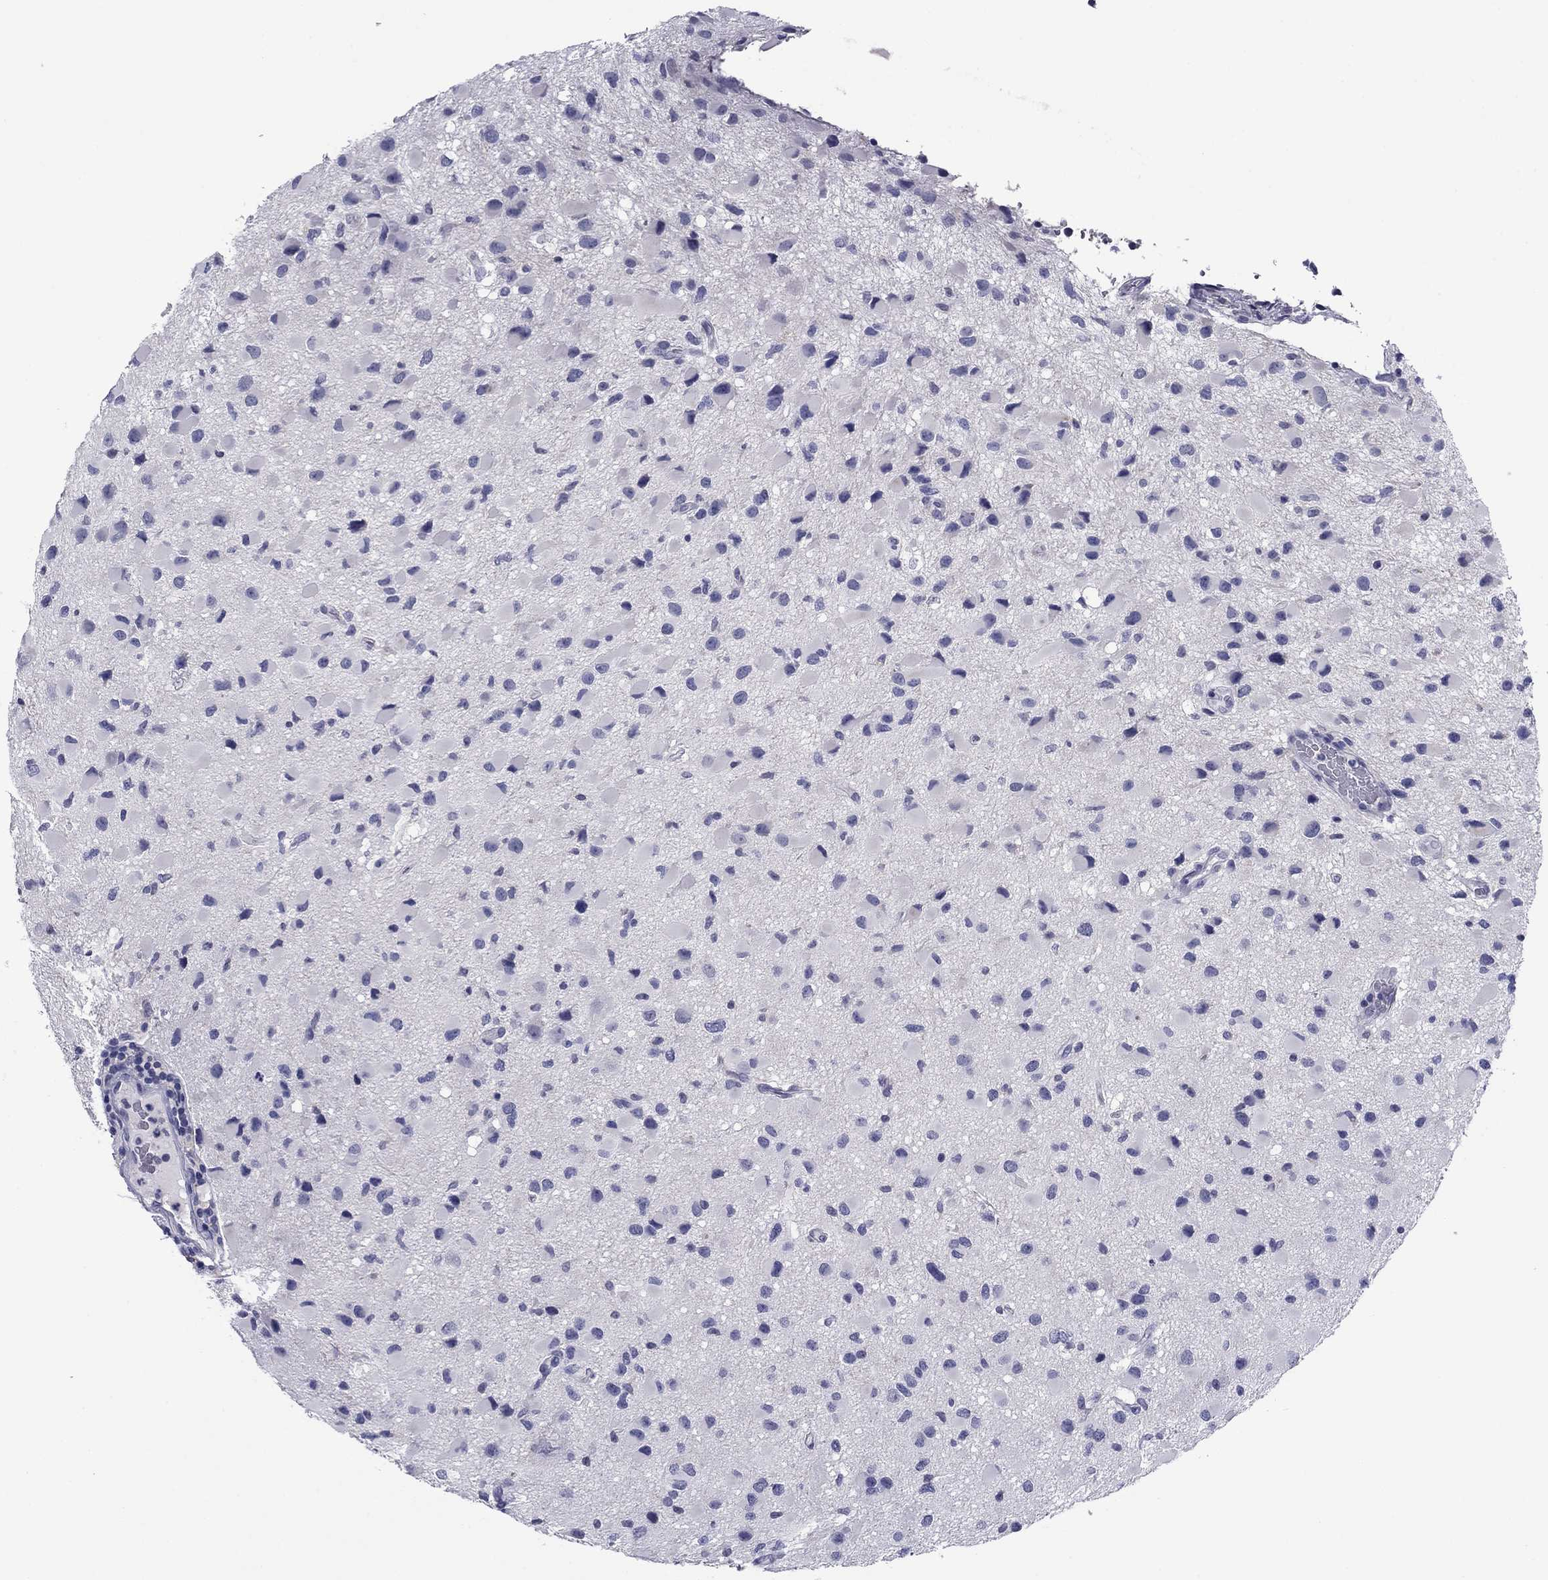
{"staining": {"intensity": "negative", "quantity": "none", "location": "none"}, "tissue": "glioma", "cell_type": "Tumor cells", "image_type": "cancer", "snomed": [{"axis": "morphology", "description": "Glioma, malignant, Low grade"}, {"axis": "topography", "description": "Brain"}], "caption": "The IHC histopathology image has no significant expression in tumor cells of malignant low-grade glioma tissue.", "gene": "TCFL5", "patient": {"sex": "female", "age": 32}}